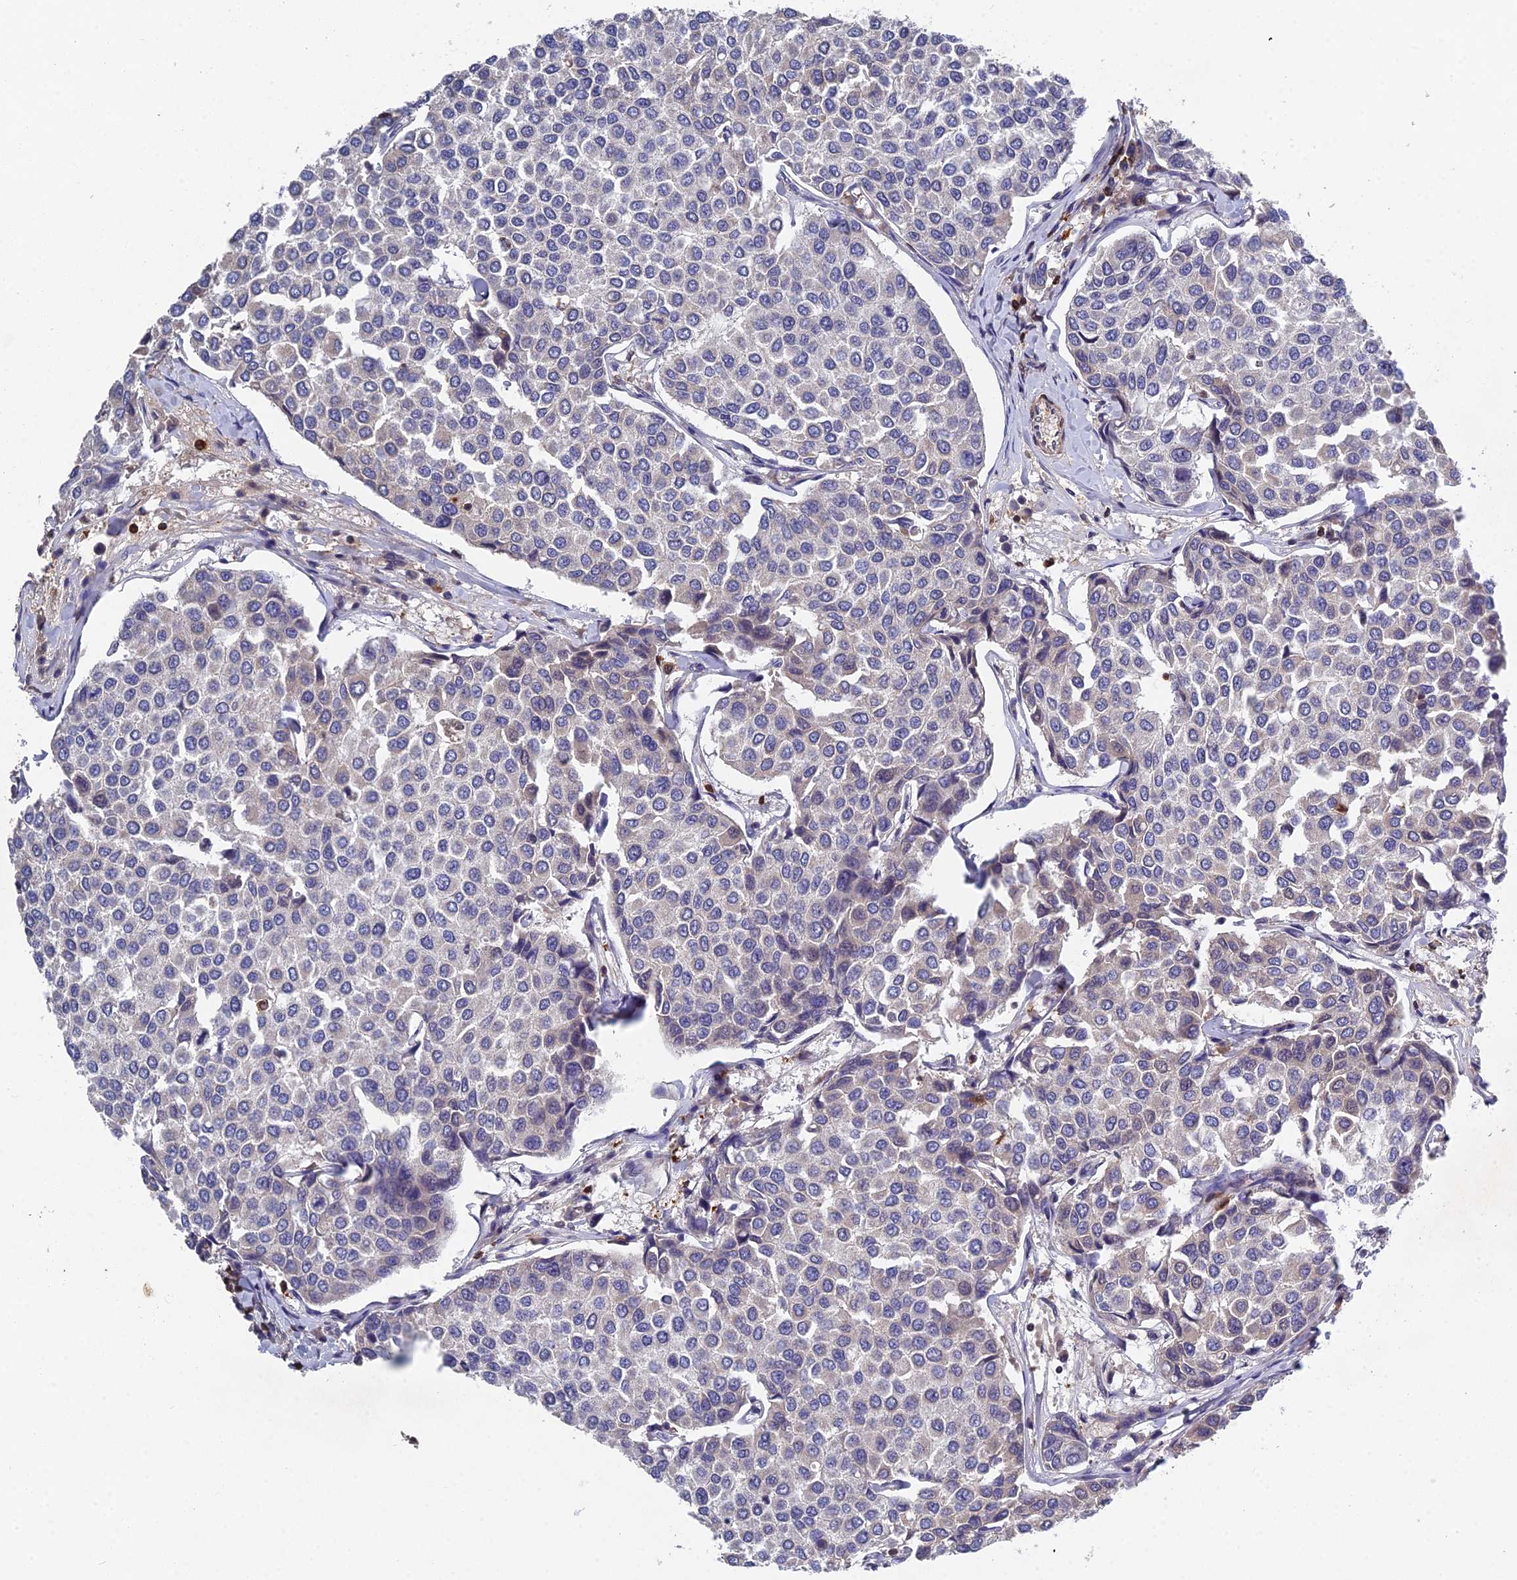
{"staining": {"intensity": "negative", "quantity": "none", "location": "none"}, "tissue": "breast cancer", "cell_type": "Tumor cells", "image_type": "cancer", "snomed": [{"axis": "morphology", "description": "Duct carcinoma"}, {"axis": "topography", "description": "Breast"}], "caption": "Human breast cancer (invasive ductal carcinoma) stained for a protein using immunohistochemistry displays no expression in tumor cells.", "gene": "GALK2", "patient": {"sex": "female", "age": 55}}